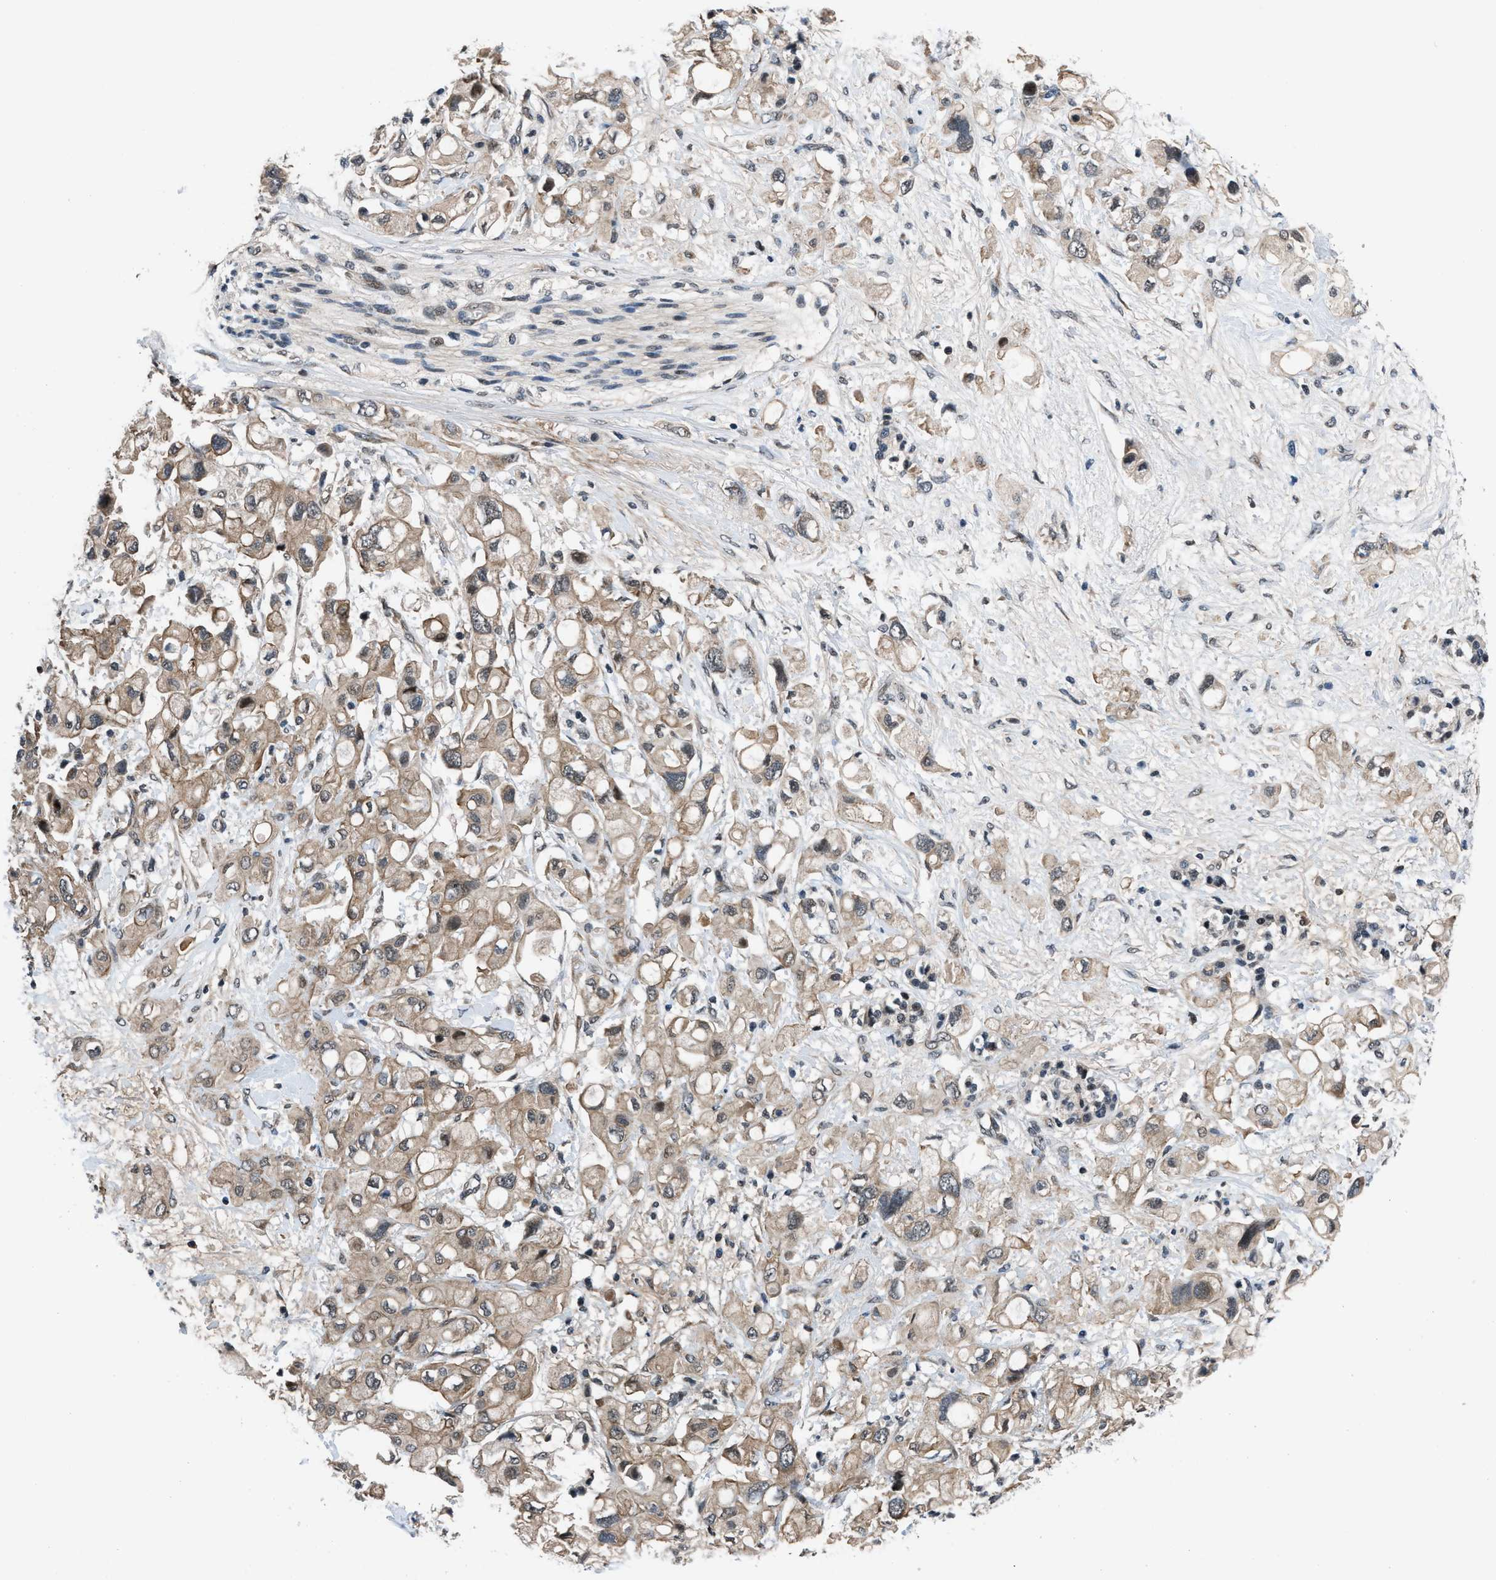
{"staining": {"intensity": "moderate", "quantity": ">75%", "location": "cytoplasmic/membranous,nuclear"}, "tissue": "pancreatic cancer", "cell_type": "Tumor cells", "image_type": "cancer", "snomed": [{"axis": "morphology", "description": "Adenocarcinoma, NOS"}, {"axis": "topography", "description": "Pancreas"}], "caption": "DAB immunohistochemical staining of pancreatic cancer shows moderate cytoplasmic/membranous and nuclear protein positivity in approximately >75% of tumor cells.", "gene": "SETD5", "patient": {"sex": "female", "age": 56}}